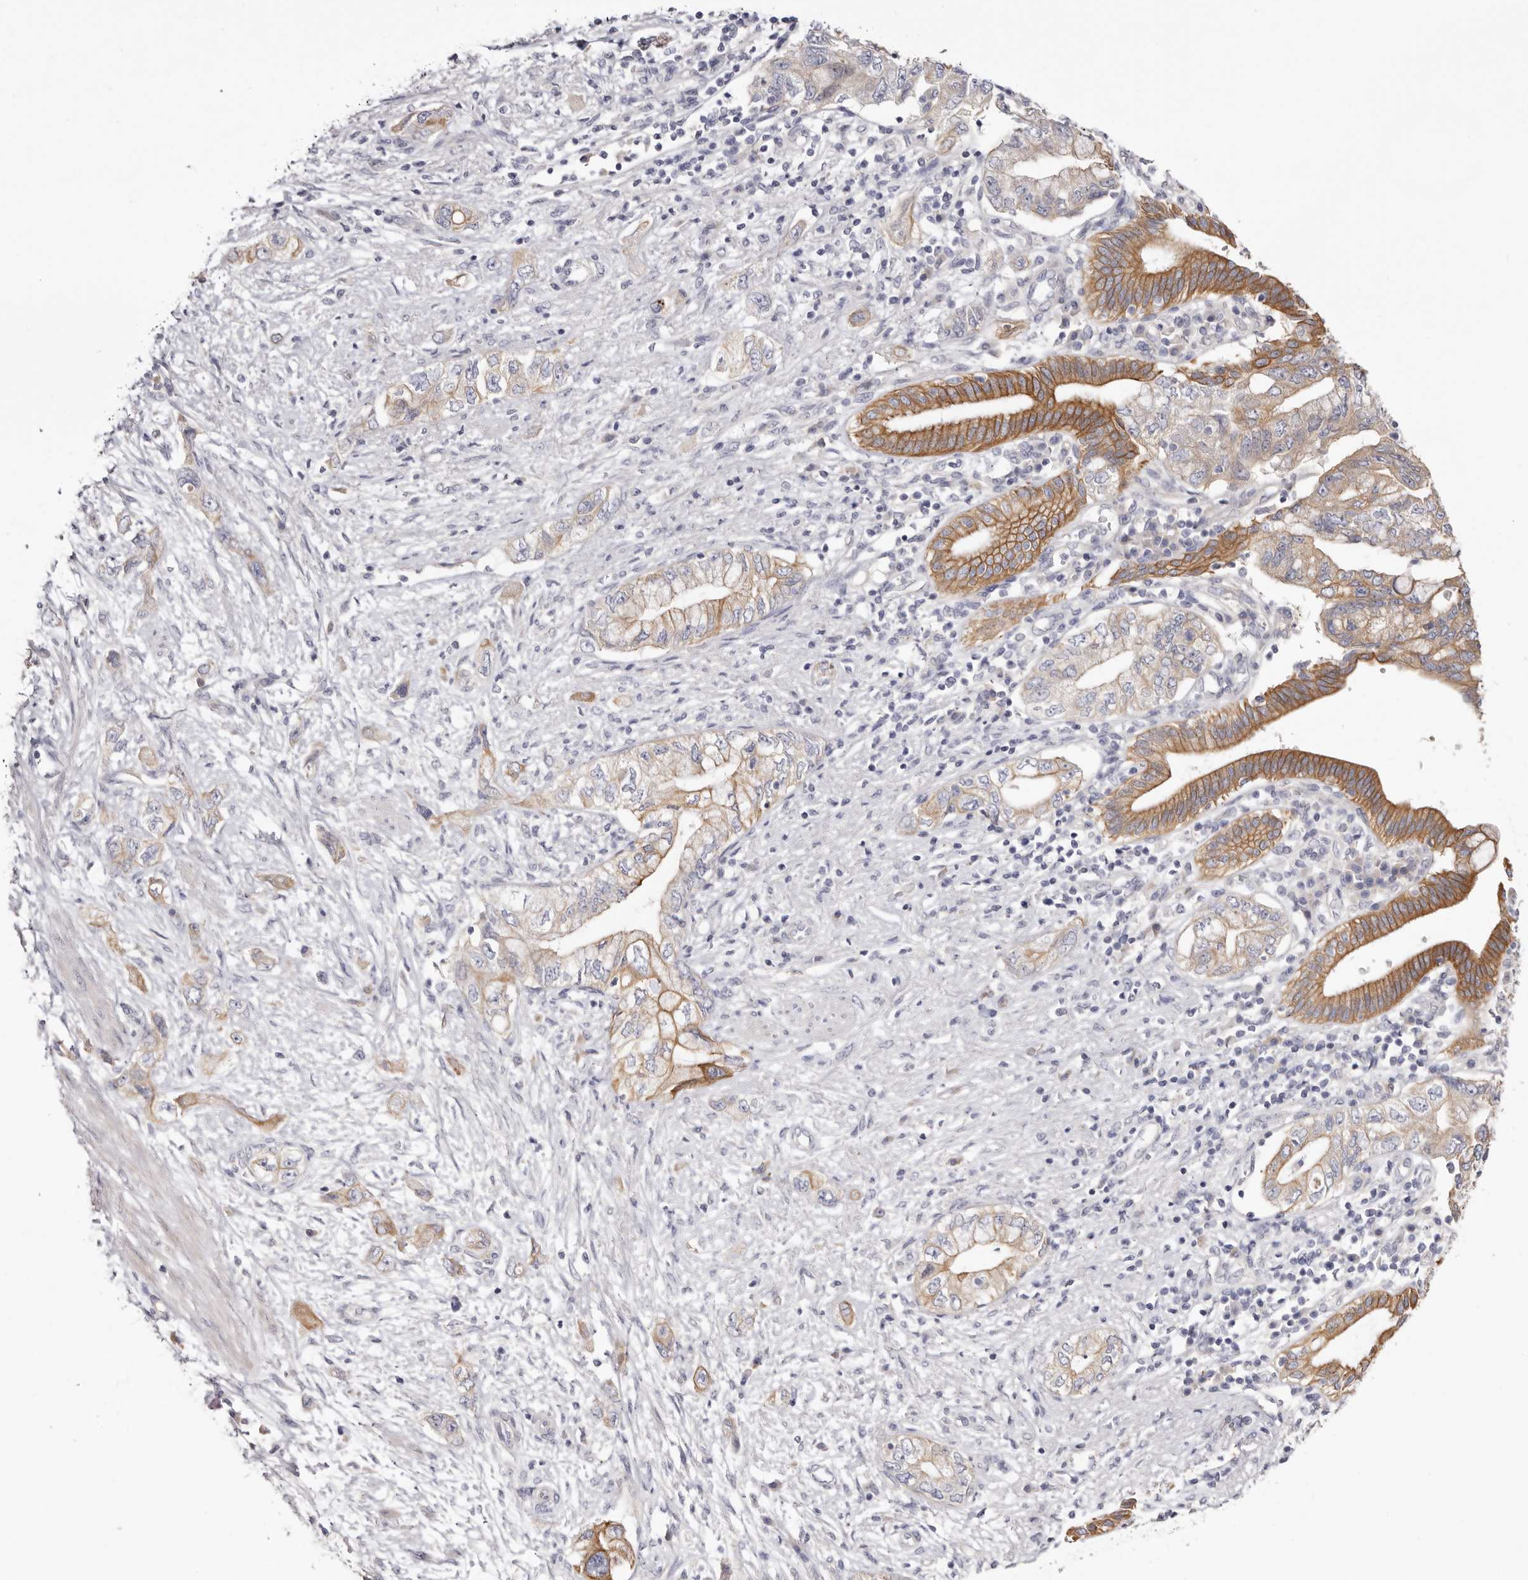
{"staining": {"intensity": "moderate", "quantity": ">75%", "location": "cytoplasmic/membranous"}, "tissue": "pancreatic cancer", "cell_type": "Tumor cells", "image_type": "cancer", "snomed": [{"axis": "morphology", "description": "Adenocarcinoma, NOS"}, {"axis": "topography", "description": "Pancreas"}], "caption": "Tumor cells show medium levels of moderate cytoplasmic/membranous staining in approximately >75% of cells in human pancreatic cancer.", "gene": "STK16", "patient": {"sex": "female", "age": 73}}